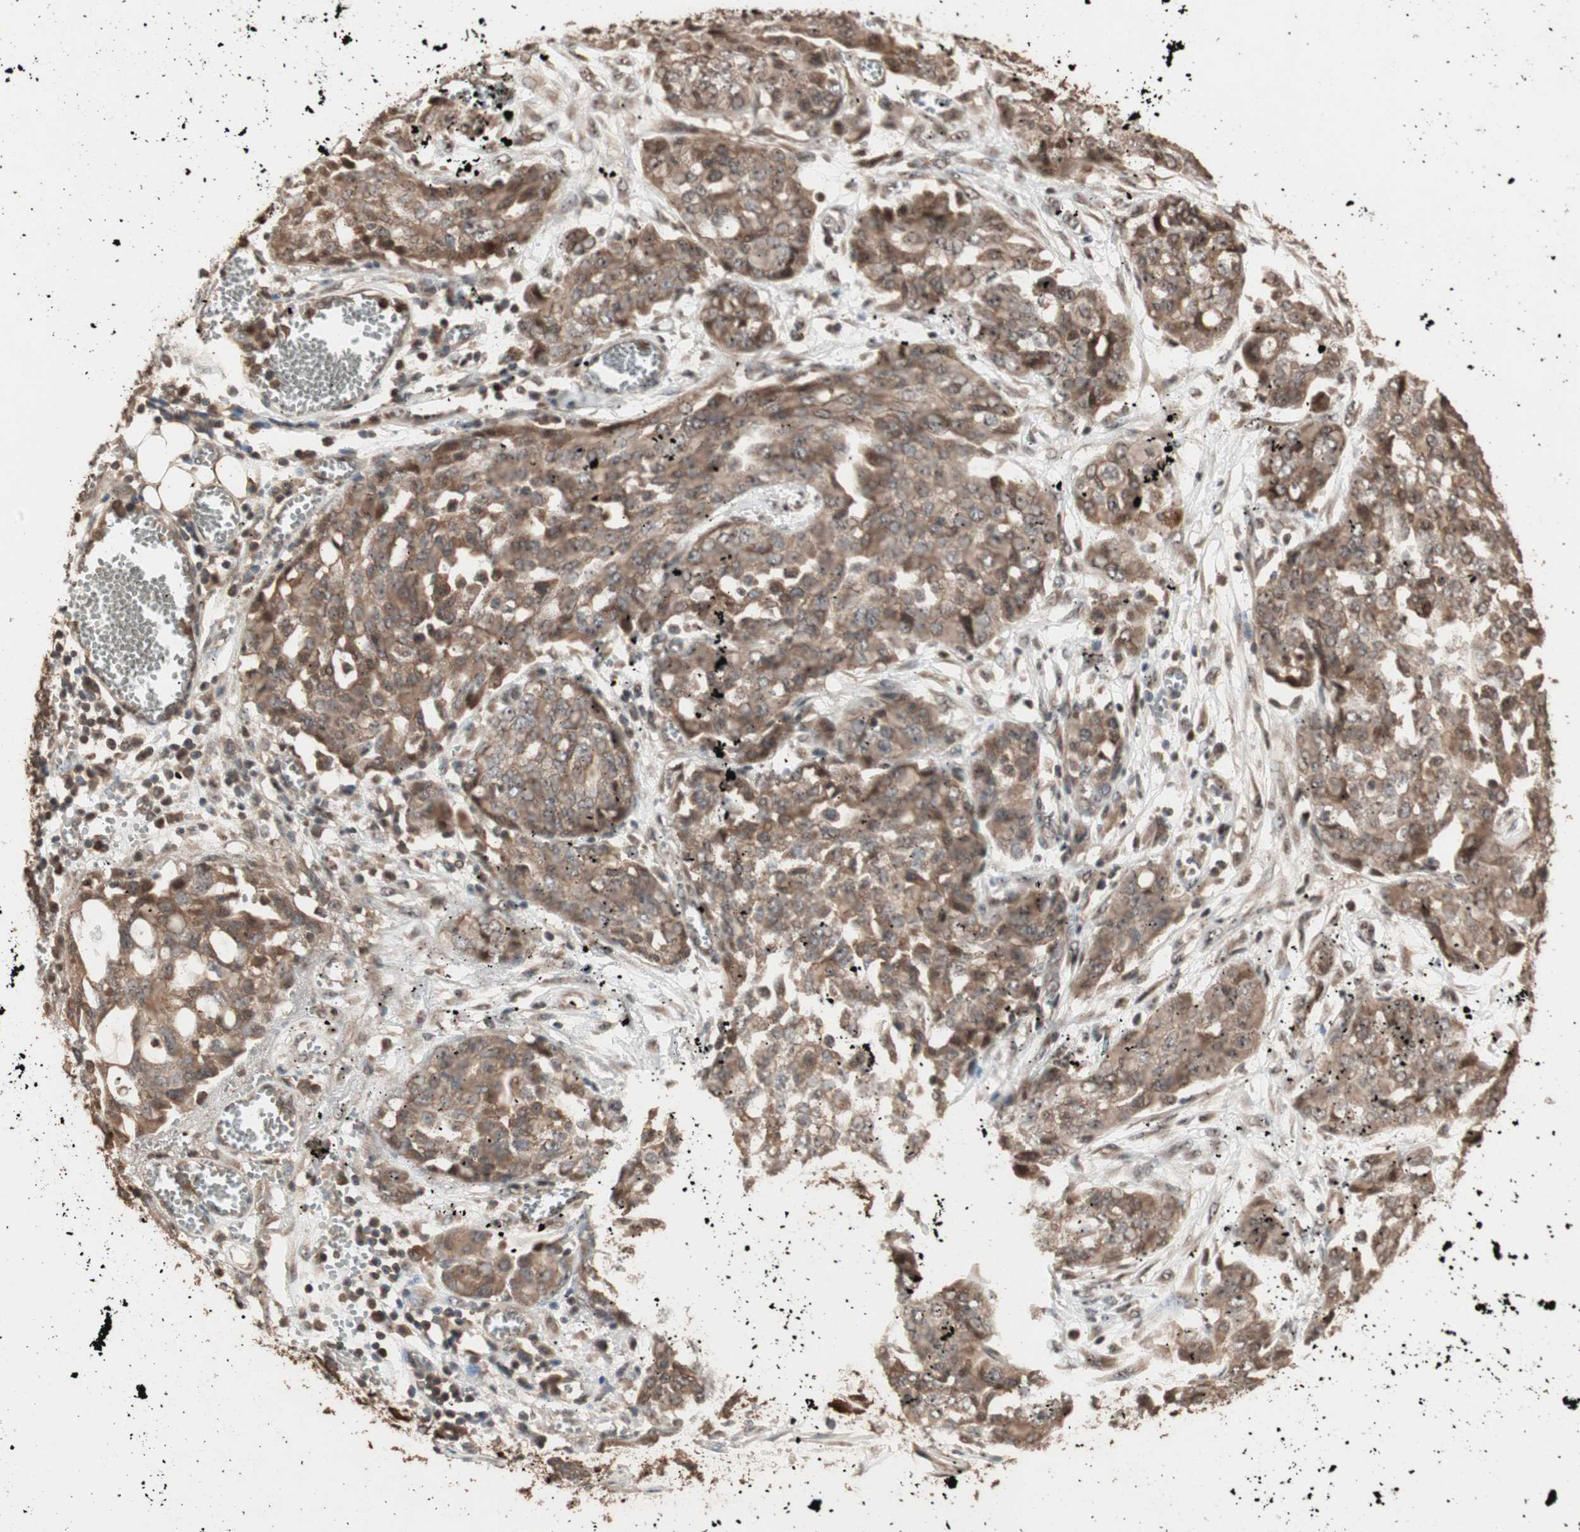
{"staining": {"intensity": "moderate", "quantity": ">75%", "location": "cytoplasmic/membranous"}, "tissue": "ovarian cancer", "cell_type": "Tumor cells", "image_type": "cancer", "snomed": [{"axis": "morphology", "description": "Cystadenocarcinoma, serous, NOS"}, {"axis": "topography", "description": "Soft tissue"}, {"axis": "topography", "description": "Ovary"}], "caption": "Immunohistochemical staining of human ovarian serous cystadenocarcinoma shows medium levels of moderate cytoplasmic/membranous staining in approximately >75% of tumor cells. The protein is stained brown, and the nuclei are stained in blue (DAB IHC with brightfield microscopy, high magnification).", "gene": "USP20", "patient": {"sex": "female", "age": 57}}